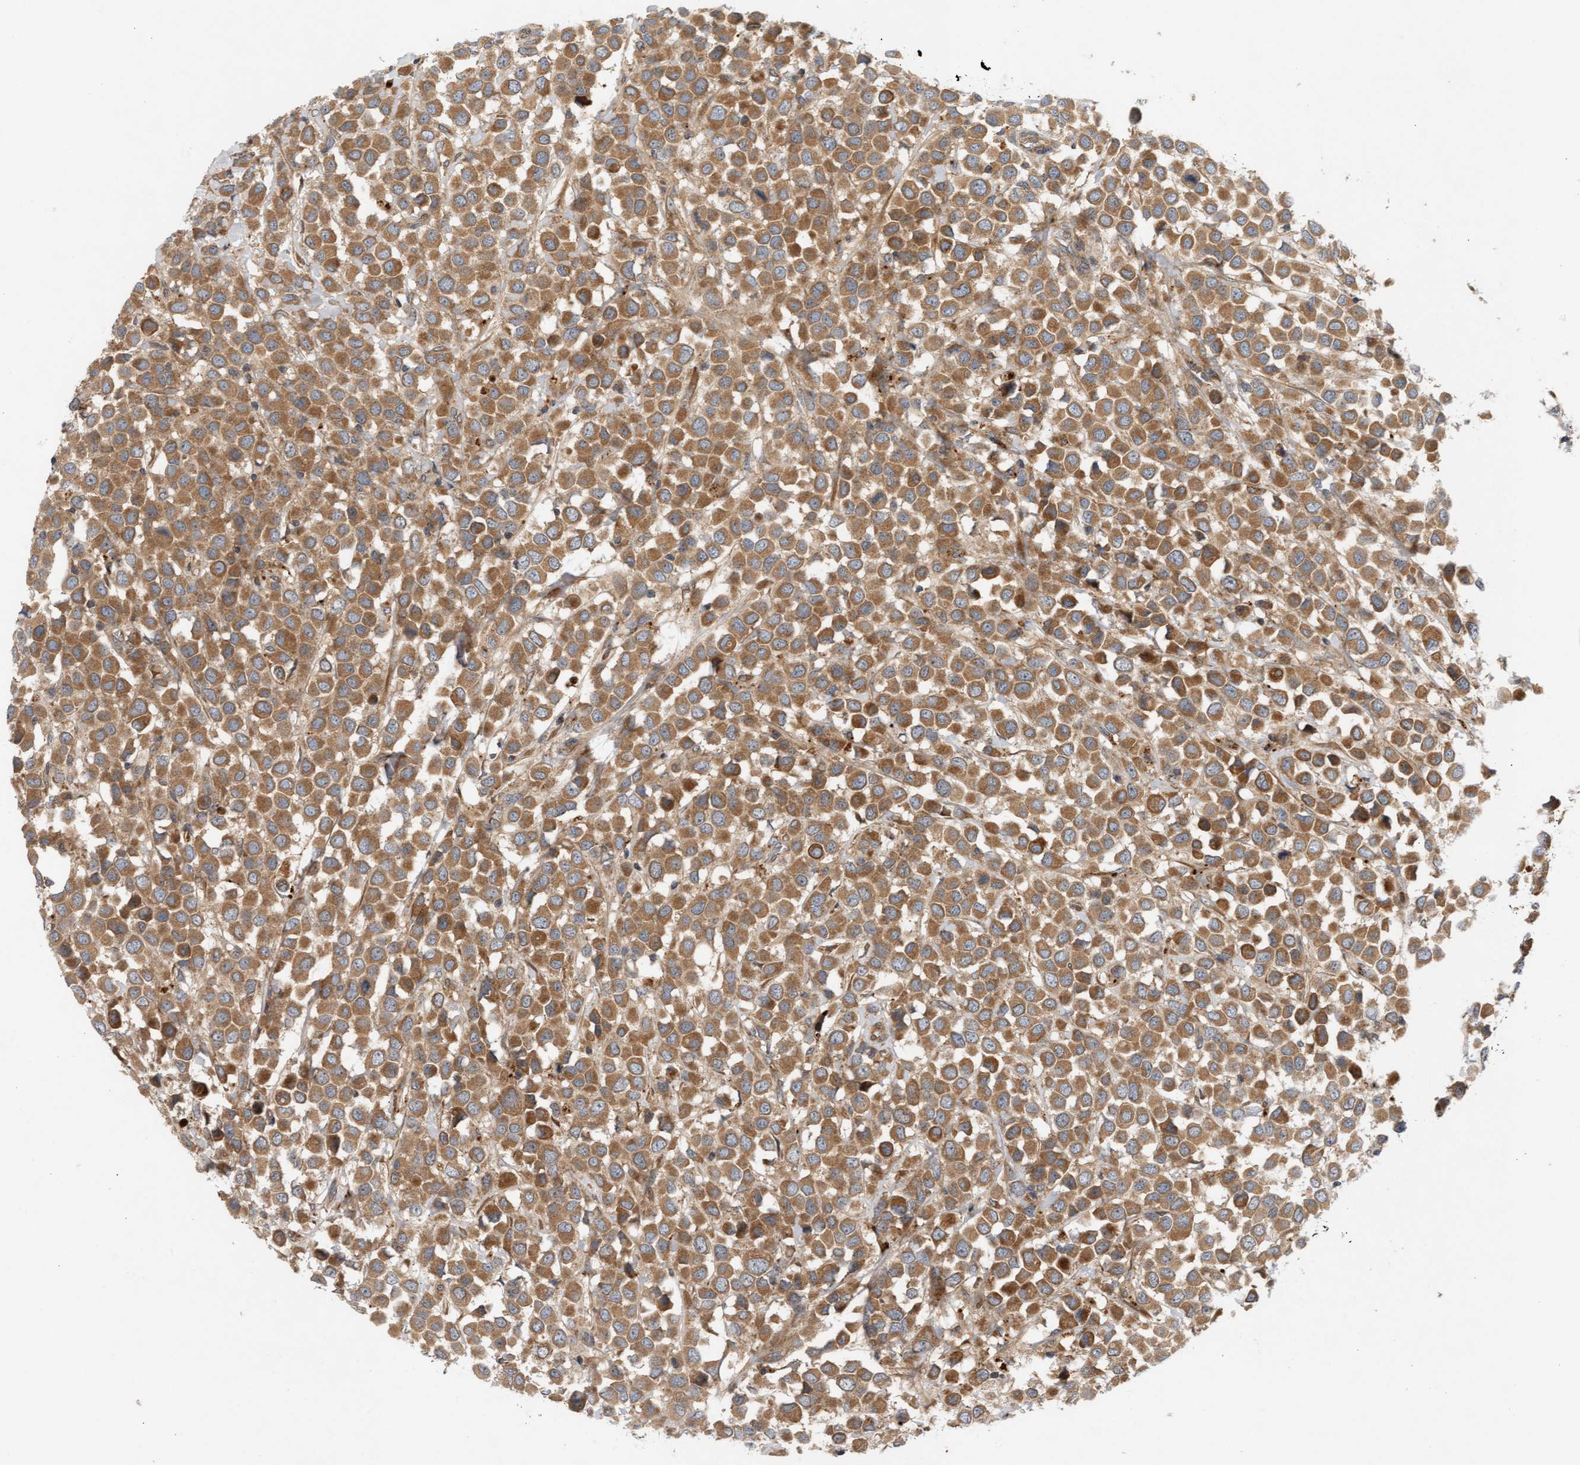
{"staining": {"intensity": "moderate", "quantity": ">75%", "location": "cytoplasmic/membranous"}, "tissue": "breast cancer", "cell_type": "Tumor cells", "image_type": "cancer", "snomed": [{"axis": "morphology", "description": "Duct carcinoma"}, {"axis": "topography", "description": "Breast"}], "caption": "Breast cancer stained with DAB (3,3'-diaminobenzidine) immunohistochemistry (IHC) reveals medium levels of moderate cytoplasmic/membranous staining in approximately >75% of tumor cells.", "gene": "BAHCC1", "patient": {"sex": "female", "age": 61}}